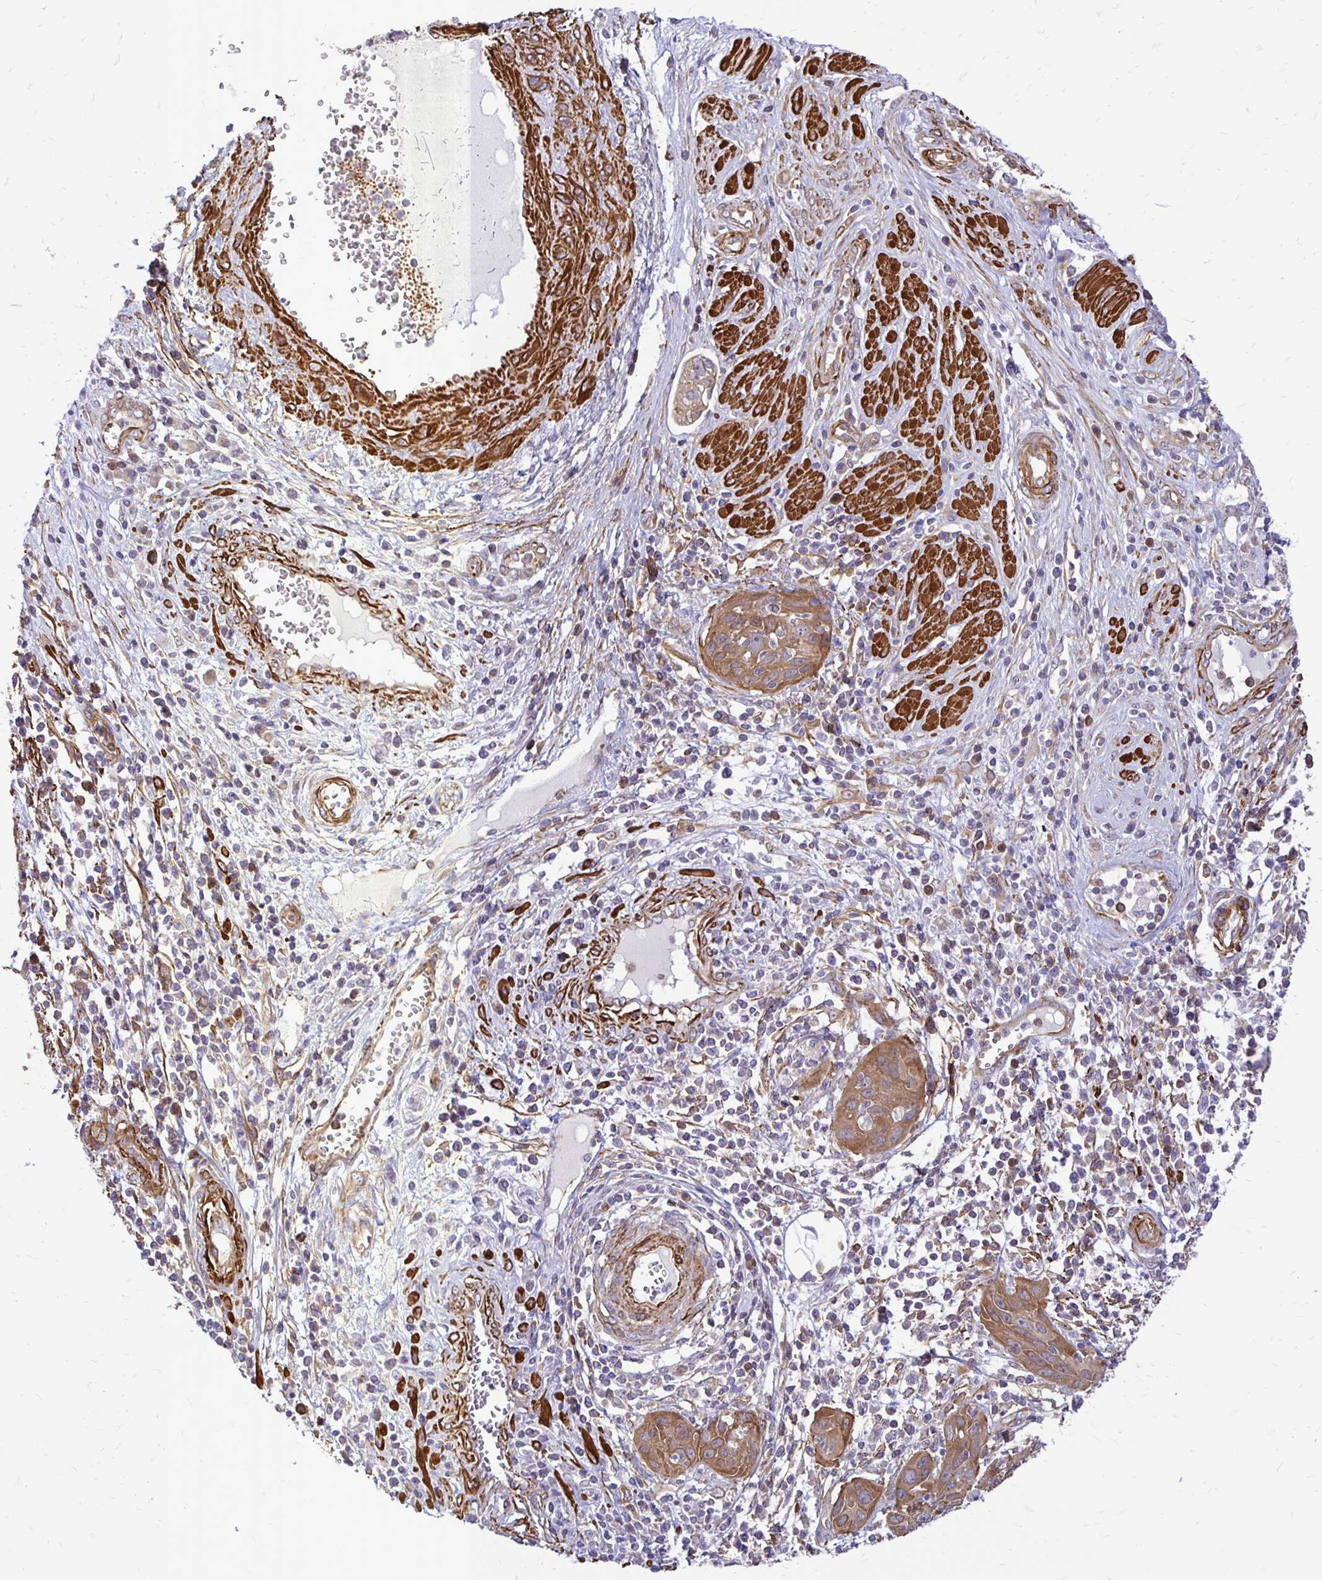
{"staining": {"intensity": "moderate", "quantity": ">75%", "location": "cytoplasmic/membranous"}, "tissue": "cervical cancer", "cell_type": "Tumor cells", "image_type": "cancer", "snomed": [{"axis": "morphology", "description": "Squamous cell carcinoma, NOS"}, {"axis": "topography", "description": "Cervix"}], "caption": "This micrograph exhibits immunohistochemistry (IHC) staining of squamous cell carcinoma (cervical), with medium moderate cytoplasmic/membranous positivity in approximately >75% of tumor cells.", "gene": "CTPS1", "patient": {"sex": "female", "age": 36}}